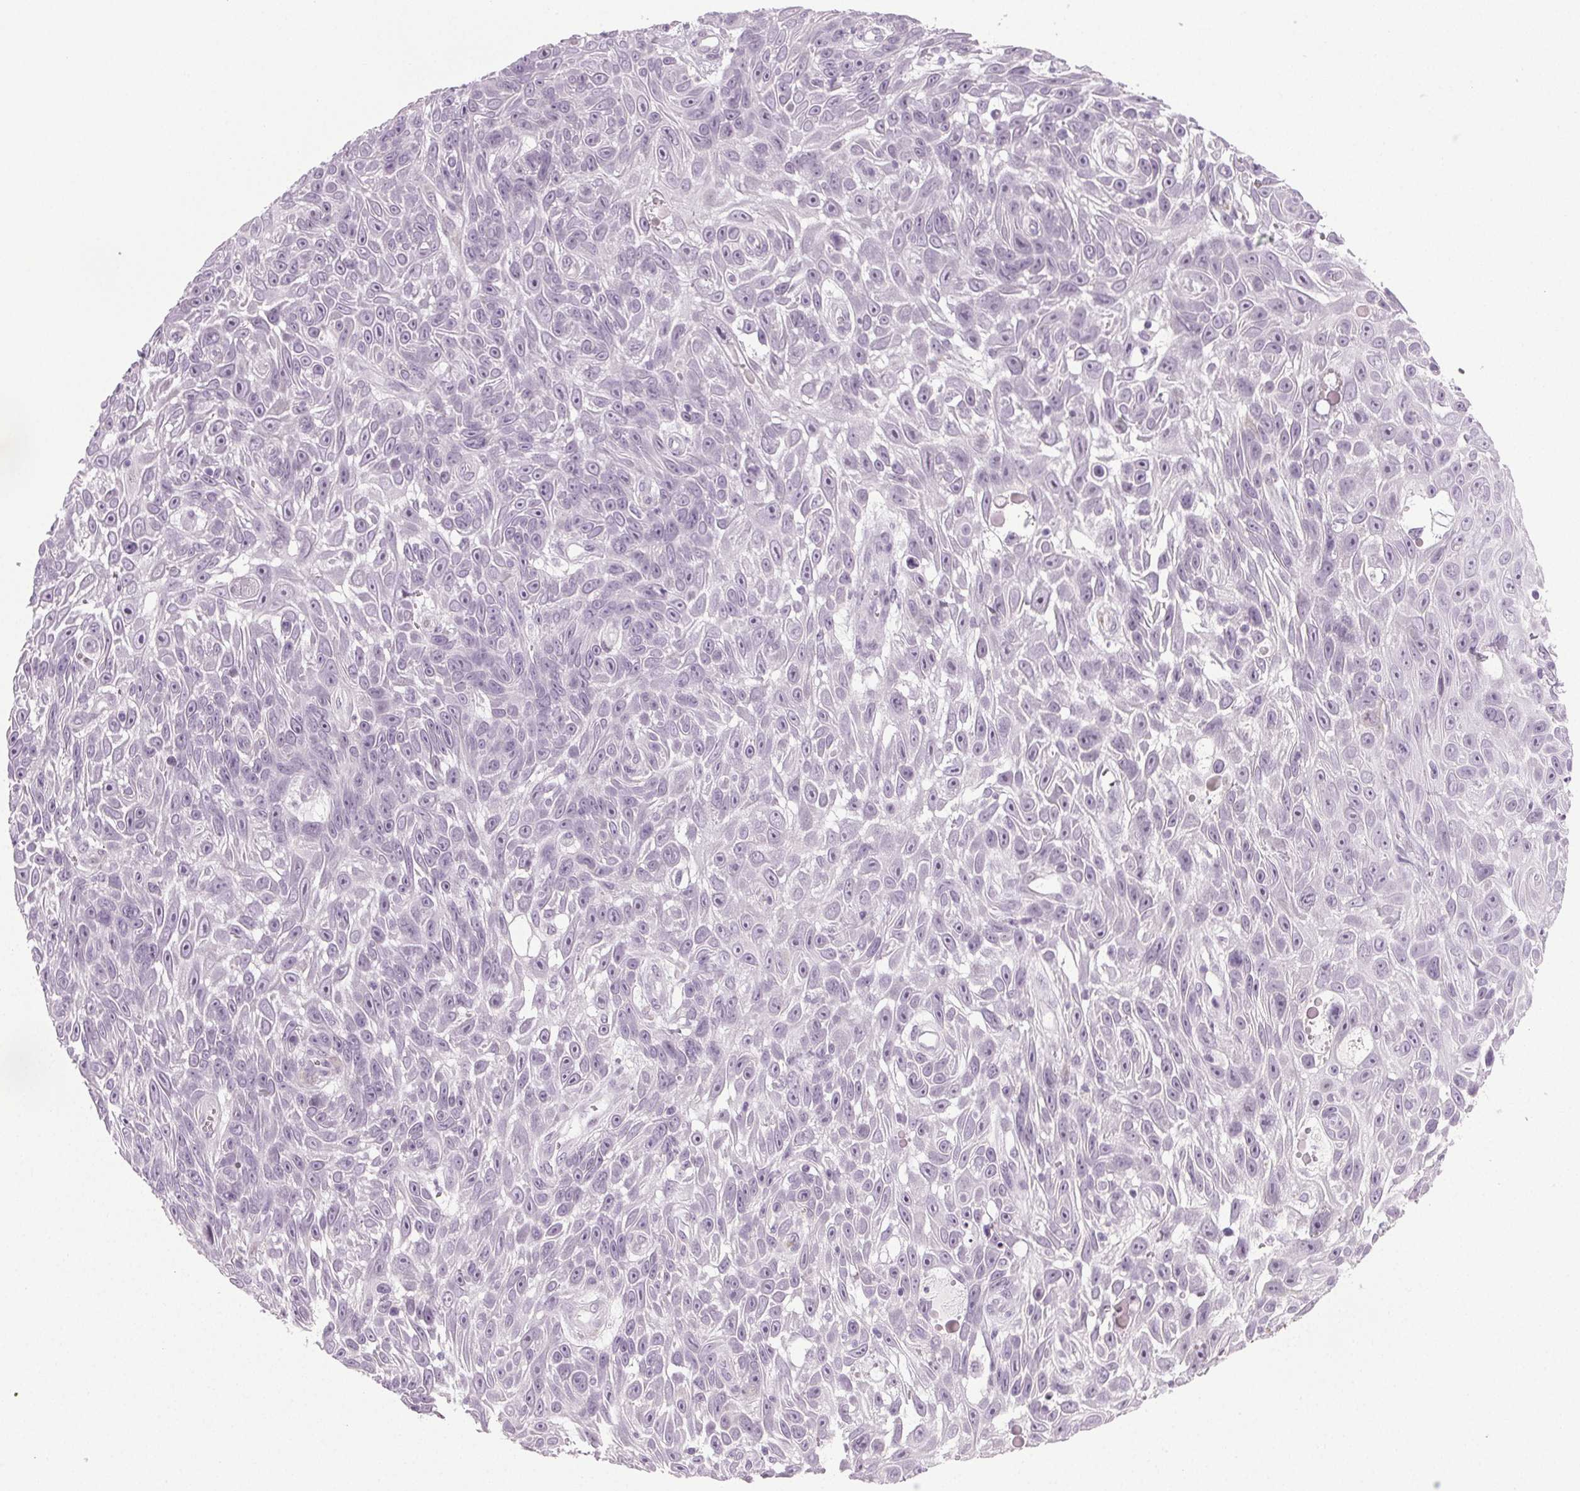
{"staining": {"intensity": "weak", "quantity": "<25%", "location": "nuclear"}, "tissue": "skin cancer", "cell_type": "Tumor cells", "image_type": "cancer", "snomed": [{"axis": "morphology", "description": "Squamous cell carcinoma, NOS"}, {"axis": "topography", "description": "Skin"}], "caption": "Tumor cells show no significant protein staining in skin cancer (squamous cell carcinoma).", "gene": "IGF2BP1", "patient": {"sex": "male", "age": 82}}